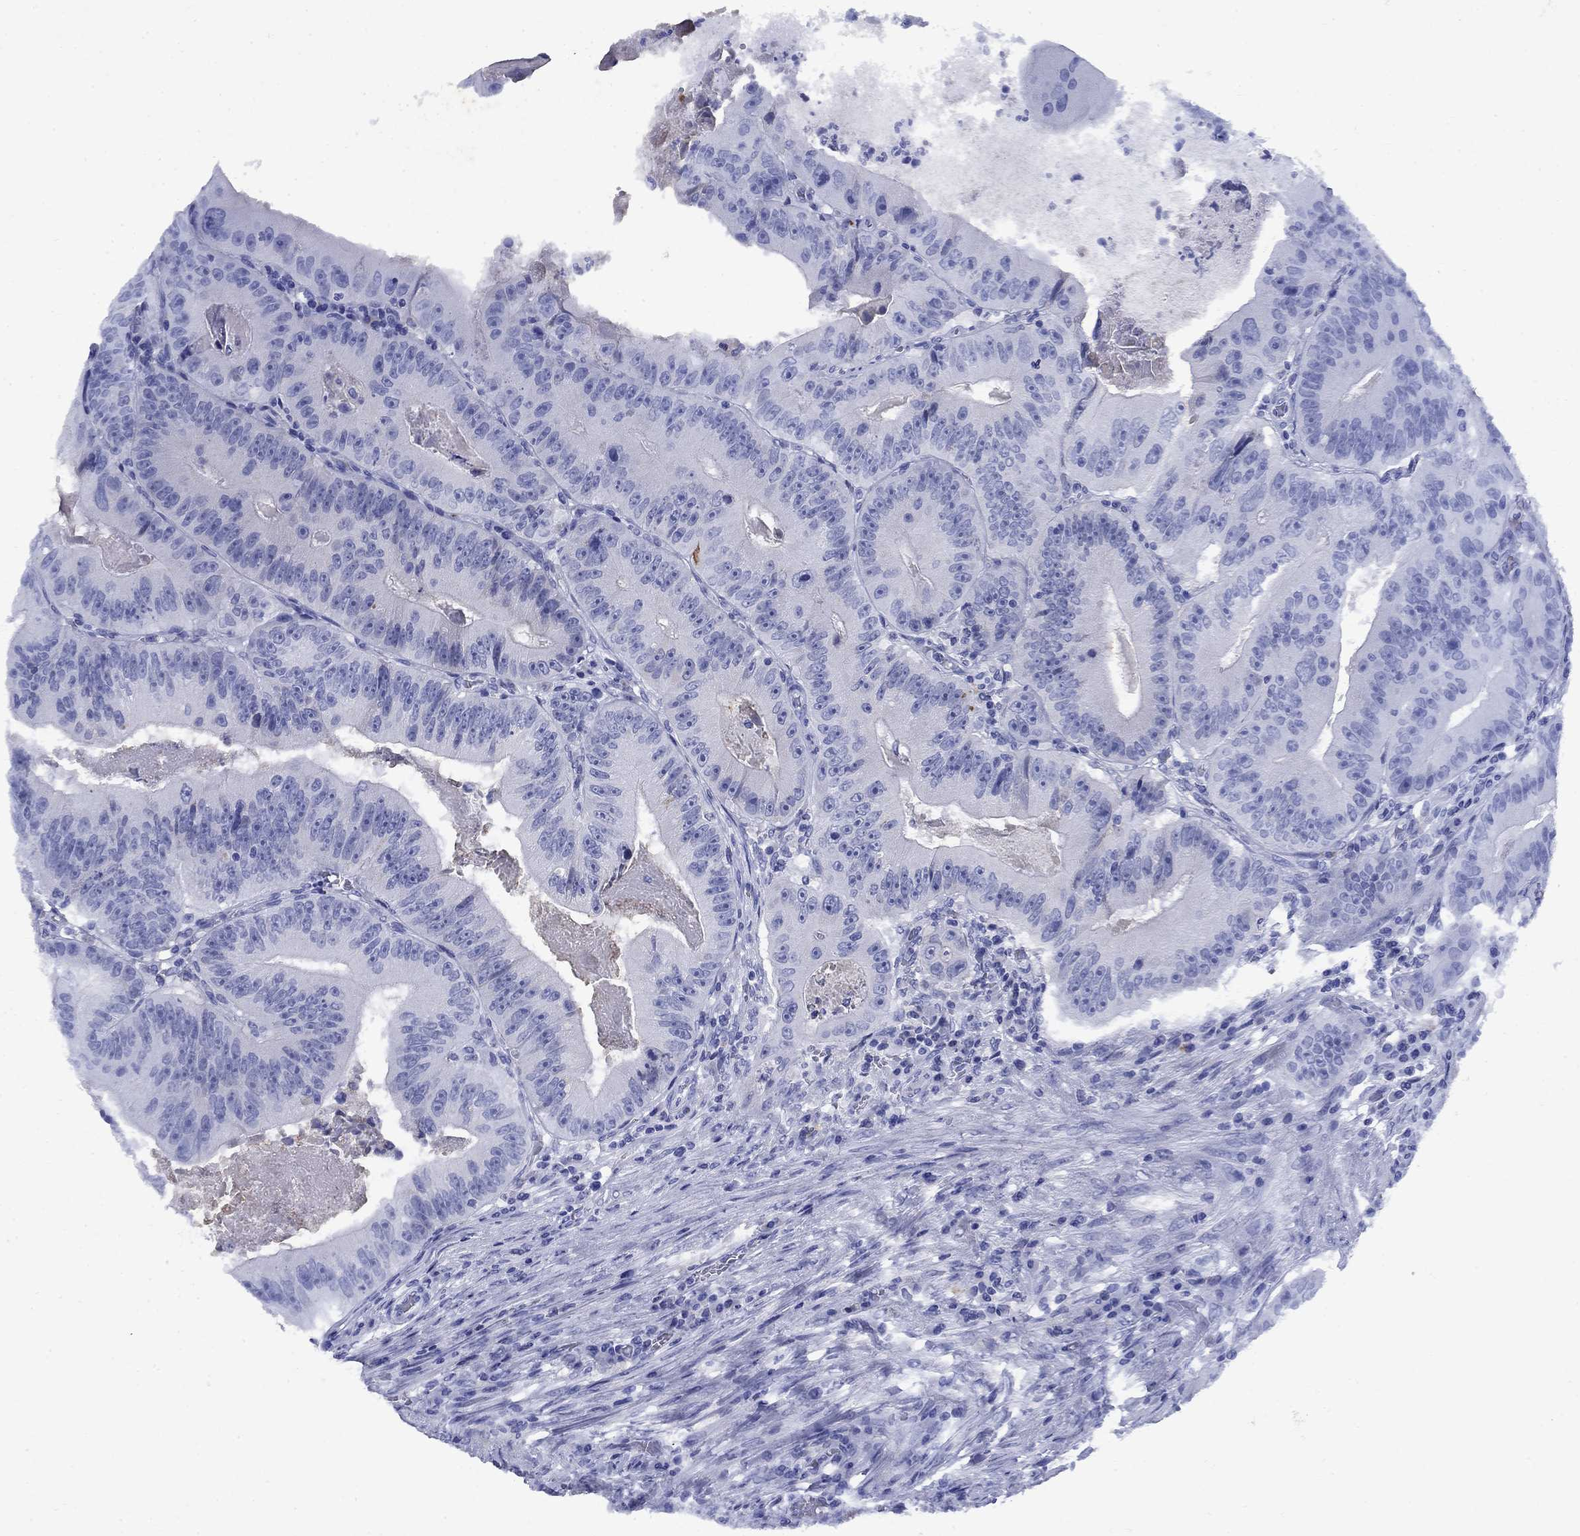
{"staining": {"intensity": "negative", "quantity": "none", "location": "none"}, "tissue": "colorectal cancer", "cell_type": "Tumor cells", "image_type": "cancer", "snomed": [{"axis": "morphology", "description": "Adenocarcinoma, NOS"}, {"axis": "topography", "description": "Colon"}], "caption": "Immunohistochemistry image of human colorectal cancer (adenocarcinoma) stained for a protein (brown), which shows no positivity in tumor cells.", "gene": "CD1A", "patient": {"sex": "female", "age": 86}}